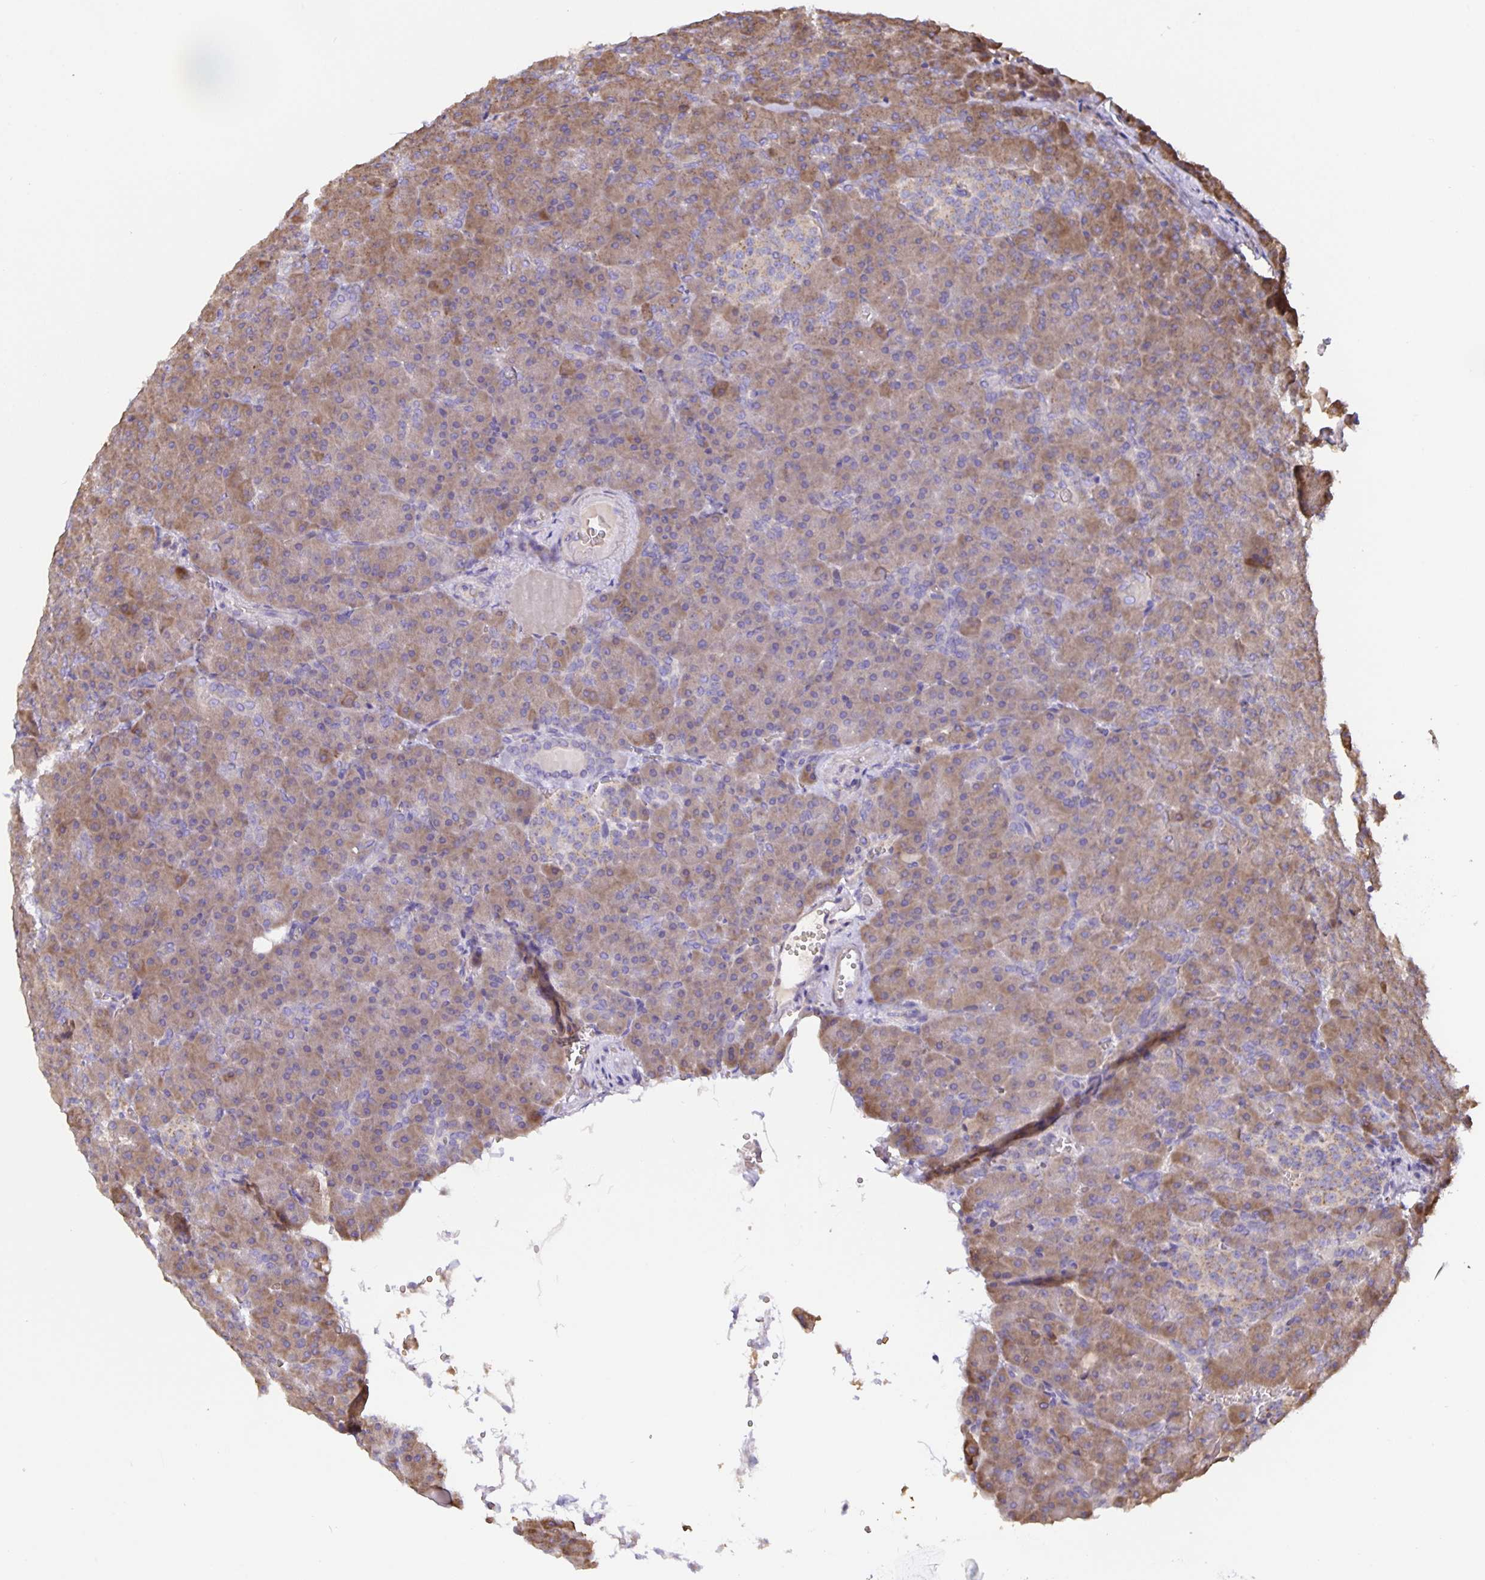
{"staining": {"intensity": "moderate", "quantity": ">75%", "location": "cytoplasmic/membranous"}, "tissue": "pancreas", "cell_type": "Exocrine glandular cells", "image_type": "normal", "snomed": [{"axis": "morphology", "description": "Normal tissue, NOS"}, {"axis": "topography", "description": "Pancreas"}], "caption": "Pancreas stained with DAB (3,3'-diaminobenzidine) immunohistochemistry (IHC) exhibits medium levels of moderate cytoplasmic/membranous expression in approximately >75% of exocrine glandular cells.", "gene": "TMEM71", "patient": {"sex": "female", "age": 74}}